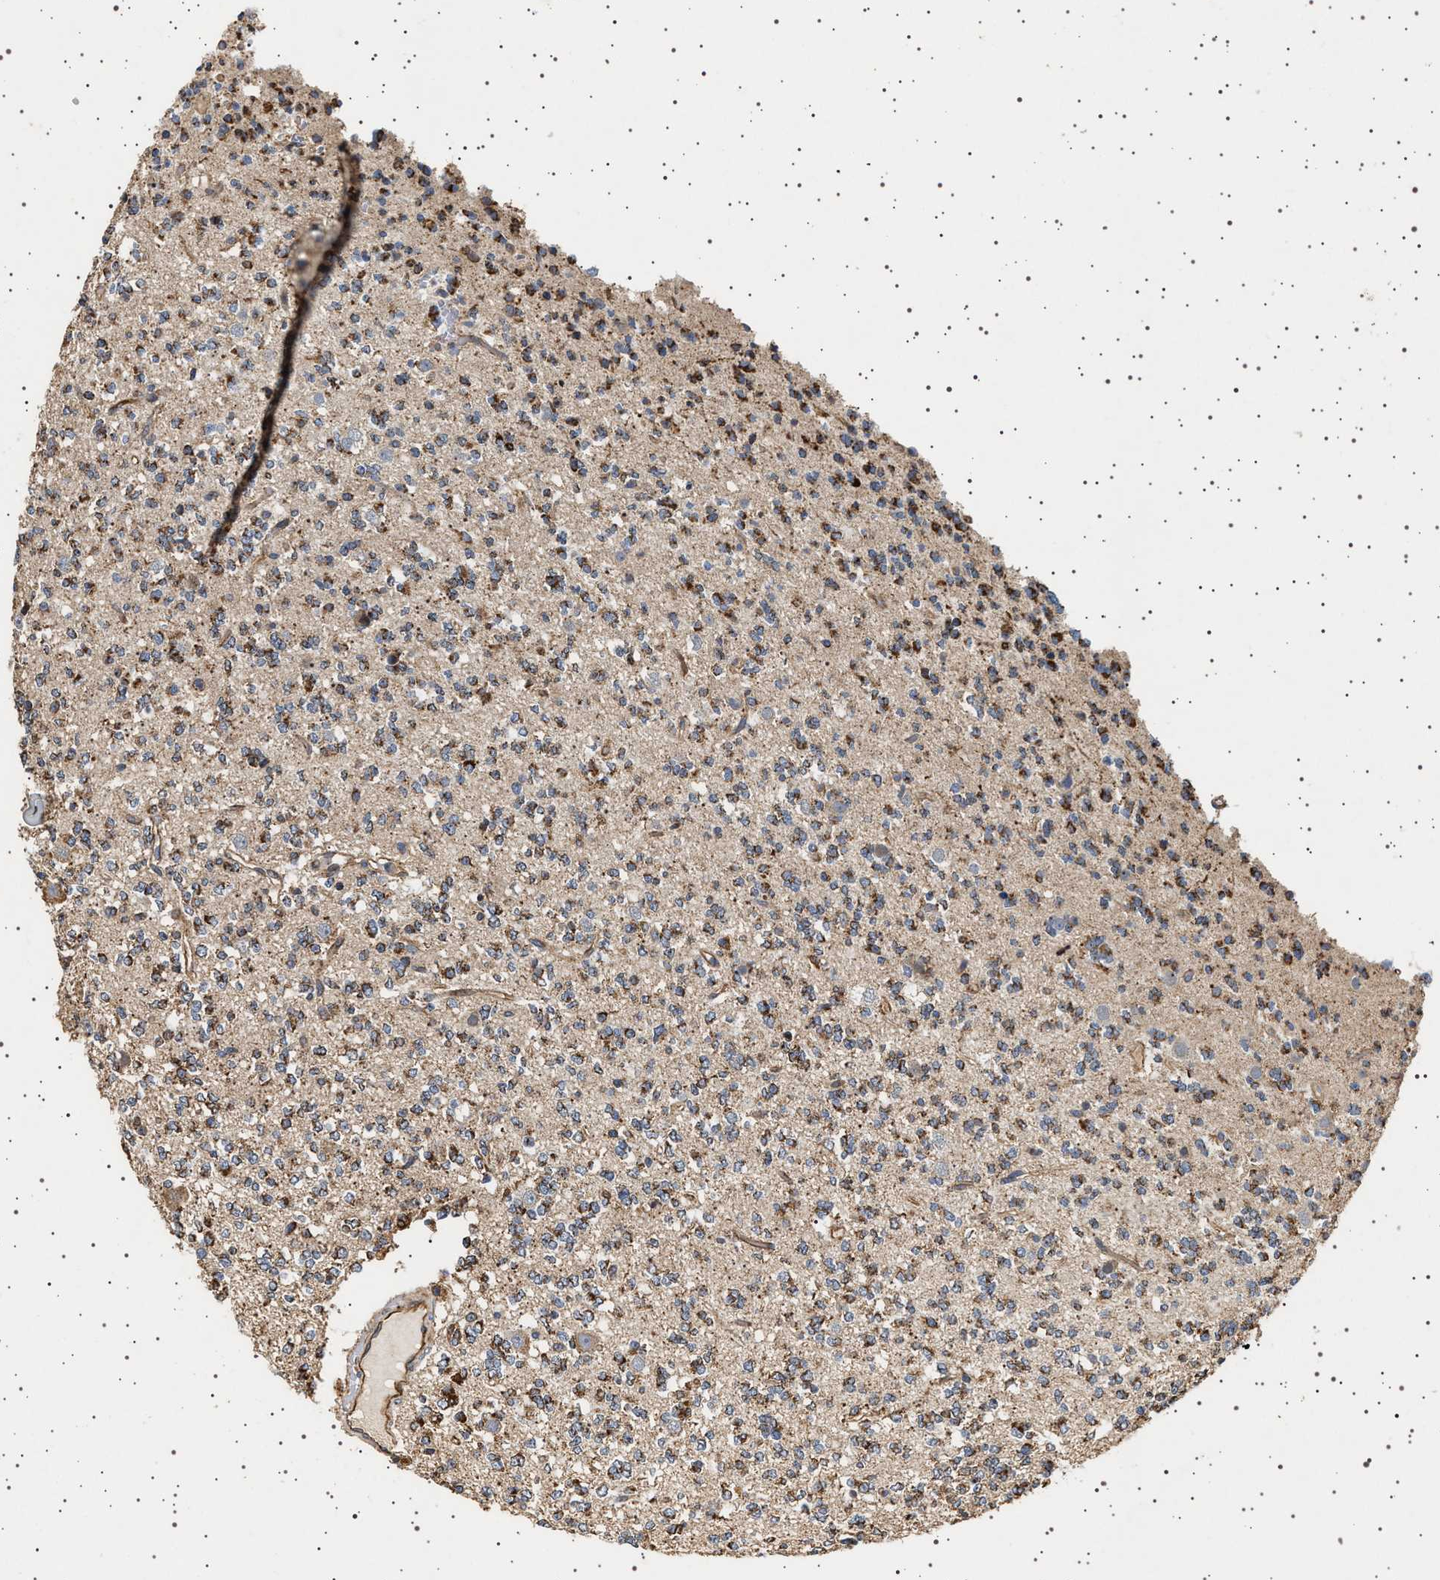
{"staining": {"intensity": "moderate", "quantity": ">75%", "location": "cytoplasmic/membranous"}, "tissue": "glioma", "cell_type": "Tumor cells", "image_type": "cancer", "snomed": [{"axis": "morphology", "description": "Glioma, malignant, Low grade"}, {"axis": "topography", "description": "Brain"}], "caption": "An IHC histopathology image of tumor tissue is shown. Protein staining in brown shows moderate cytoplasmic/membranous positivity in glioma within tumor cells.", "gene": "TRUB2", "patient": {"sex": "male", "age": 38}}